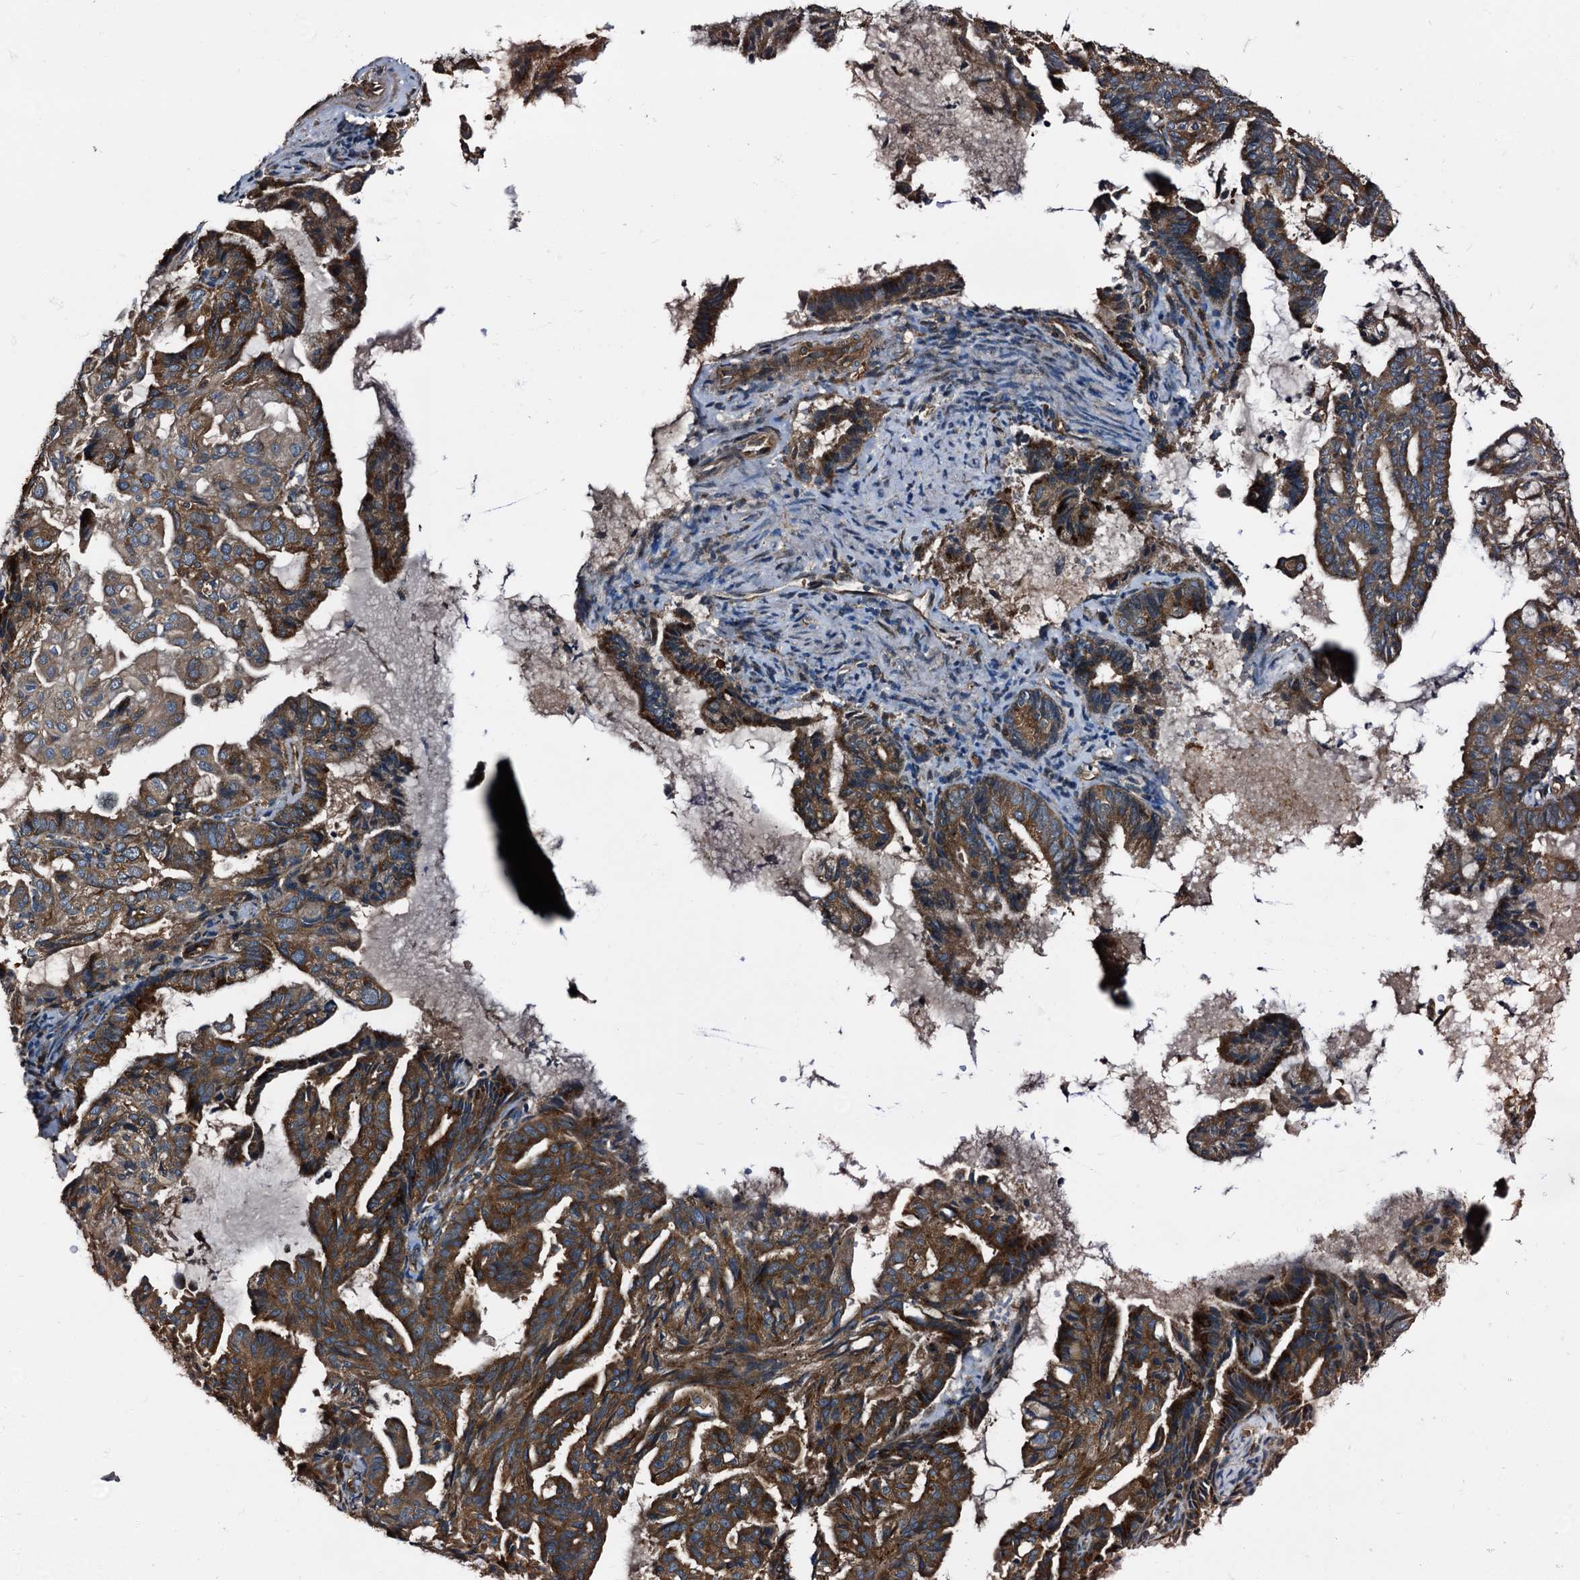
{"staining": {"intensity": "strong", "quantity": ">75%", "location": "cytoplasmic/membranous"}, "tissue": "endometrial cancer", "cell_type": "Tumor cells", "image_type": "cancer", "snomed": [{"axis": "morphology", "description": "Adenocarcinoma, NOS"}, {"axis": "topography", "description": "Endometrium"}], "caption": "Tumor cells reveal high levels of strong cytoplasmic/membranous positivity in approximately >75% of cells in adenocarcinoma (endometrial).", "gene": "PEX5", "patient": {"sex": "female", "age": 86}}